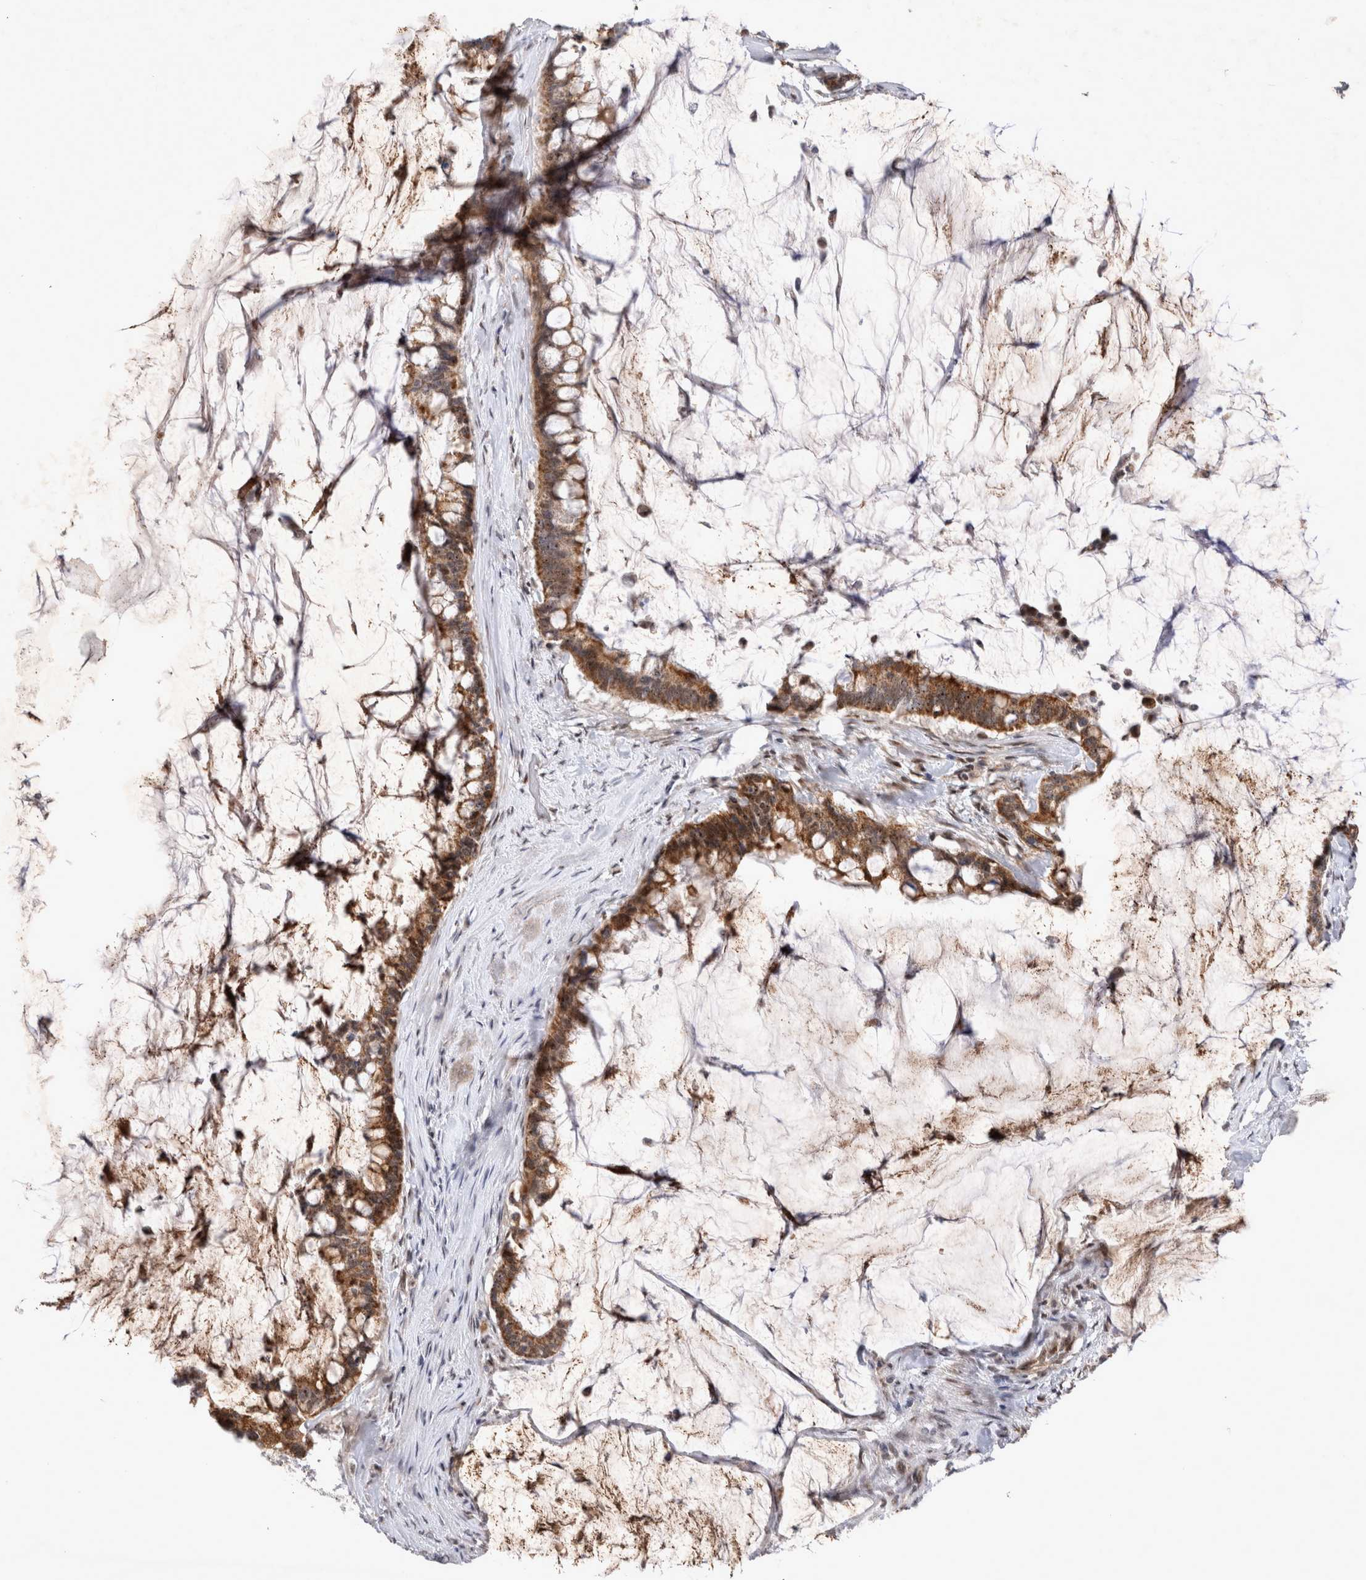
{"staining": {"intensity": "moderate", "quantity": ">75%", "location": "cytoplasmic/membranous,nuclear"}, "tissue": "pancreatic cancer", "cell_type": "Tumor cells", "image_type": "cancer", "snomed": [{"axis": "morphology", "description": "Adenocarcinoma, NOS"}, {"axis": "topography", "description": "Pancreas"}], "caption": "Protein expression analysis of human pancreatic cancer (adenocarcinoma) reveals moderate cytoplasmic/membranous and nuclear positivity in about >75% of tumor cells. Nuclei are stained in blue.", "gene": "MRPL37", "patient": {"sex": "male", "age": 41}}